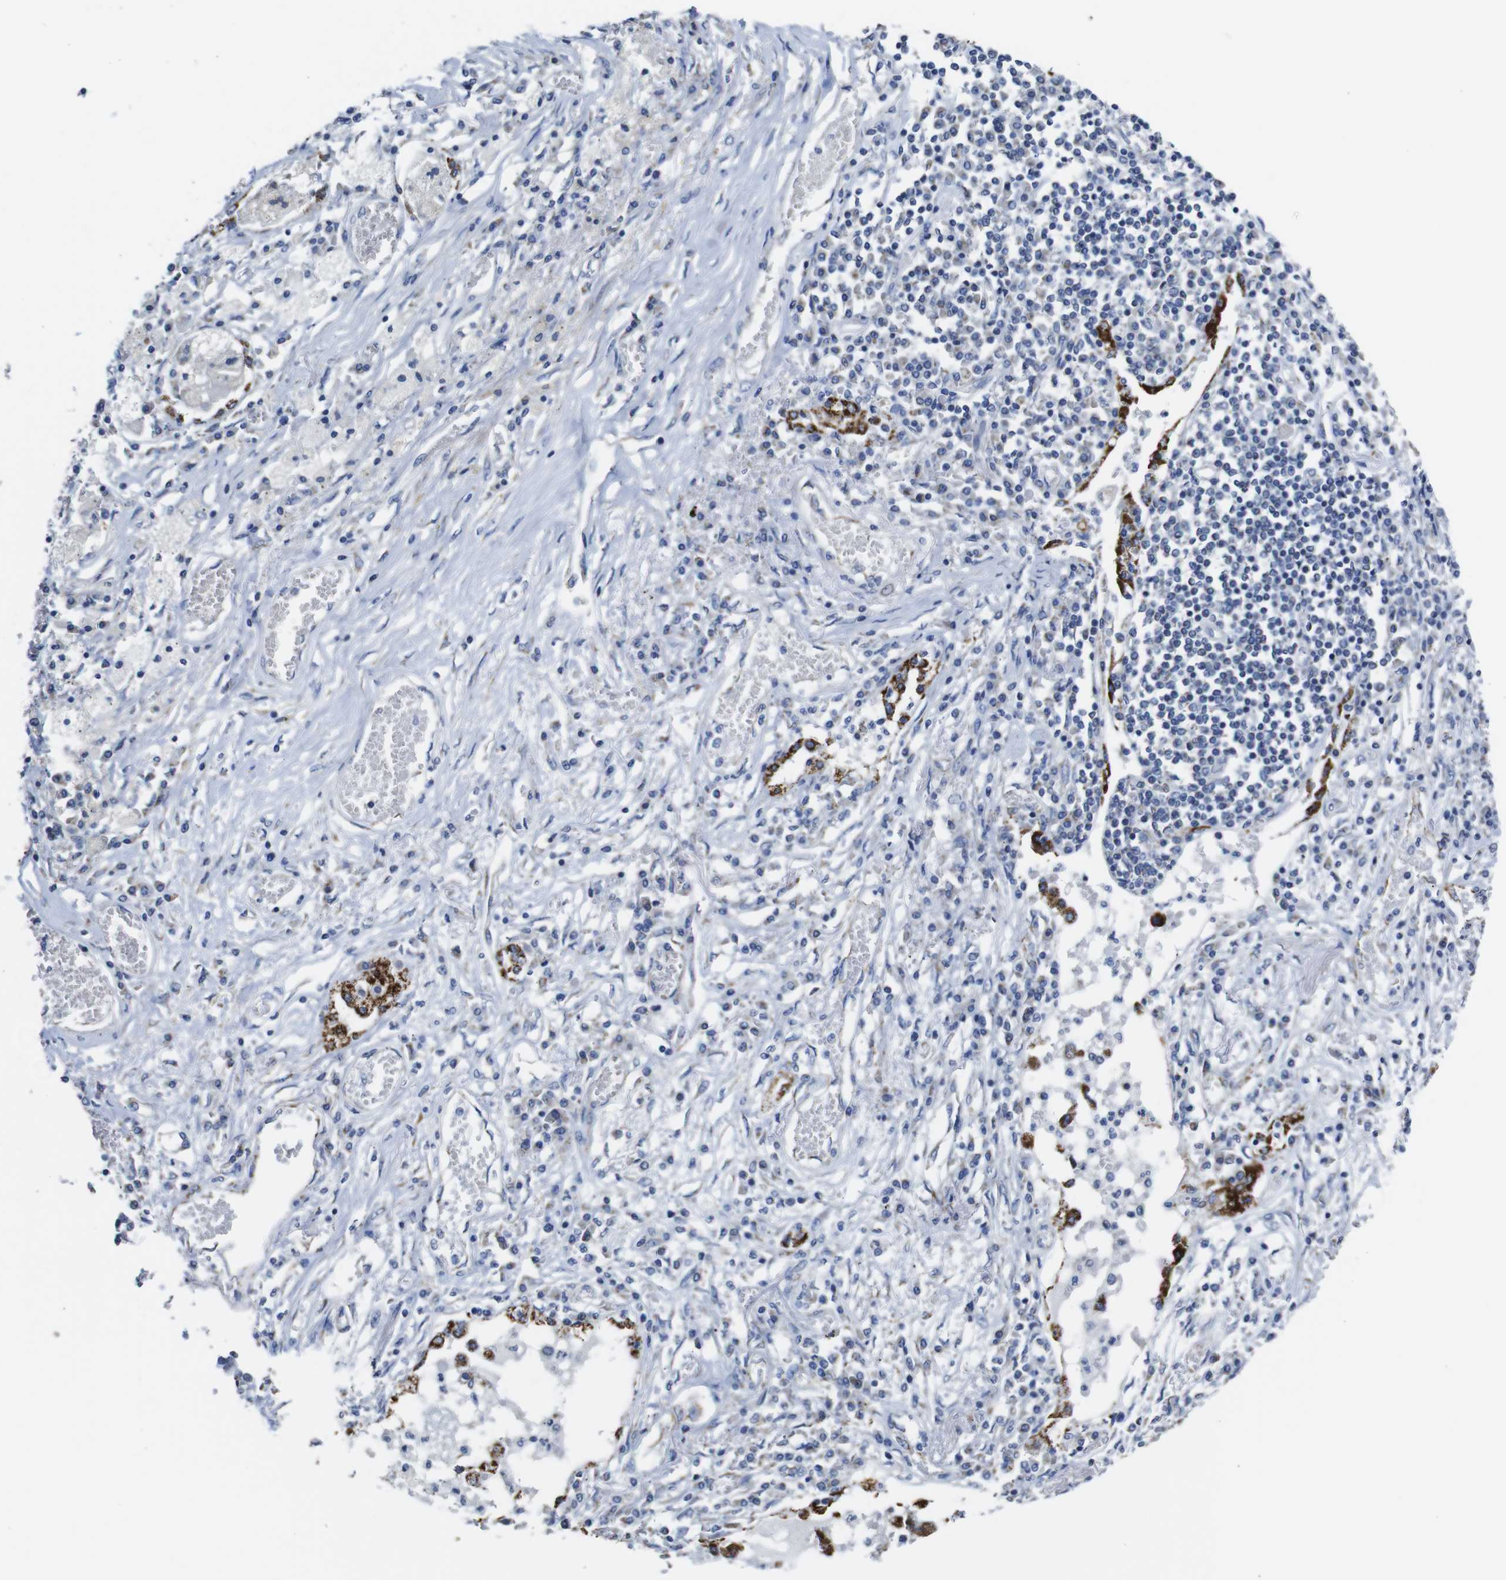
{"staining": {"intensity": "strong", "quantity": ">75%", "location": "cytoplasmic/membranous"}, "tissue": "lung cancer", "cell_type": "Tumor cells", "image_type": "cancer", "snomed": [{"axis": "morphology", "description": "Squamous cell carcinoma, NOS"}, {"axis": "topography", "description": "Lung"}], "caption": "Squamous cell carcinoma (lung) stained with immunohistochemistry (IHC) exhibits strong cytoplasmic/membranous expression in about >75% of tumor cells.", "gene": "MAOA", "patient": {"sex": "male", "age": 71}}